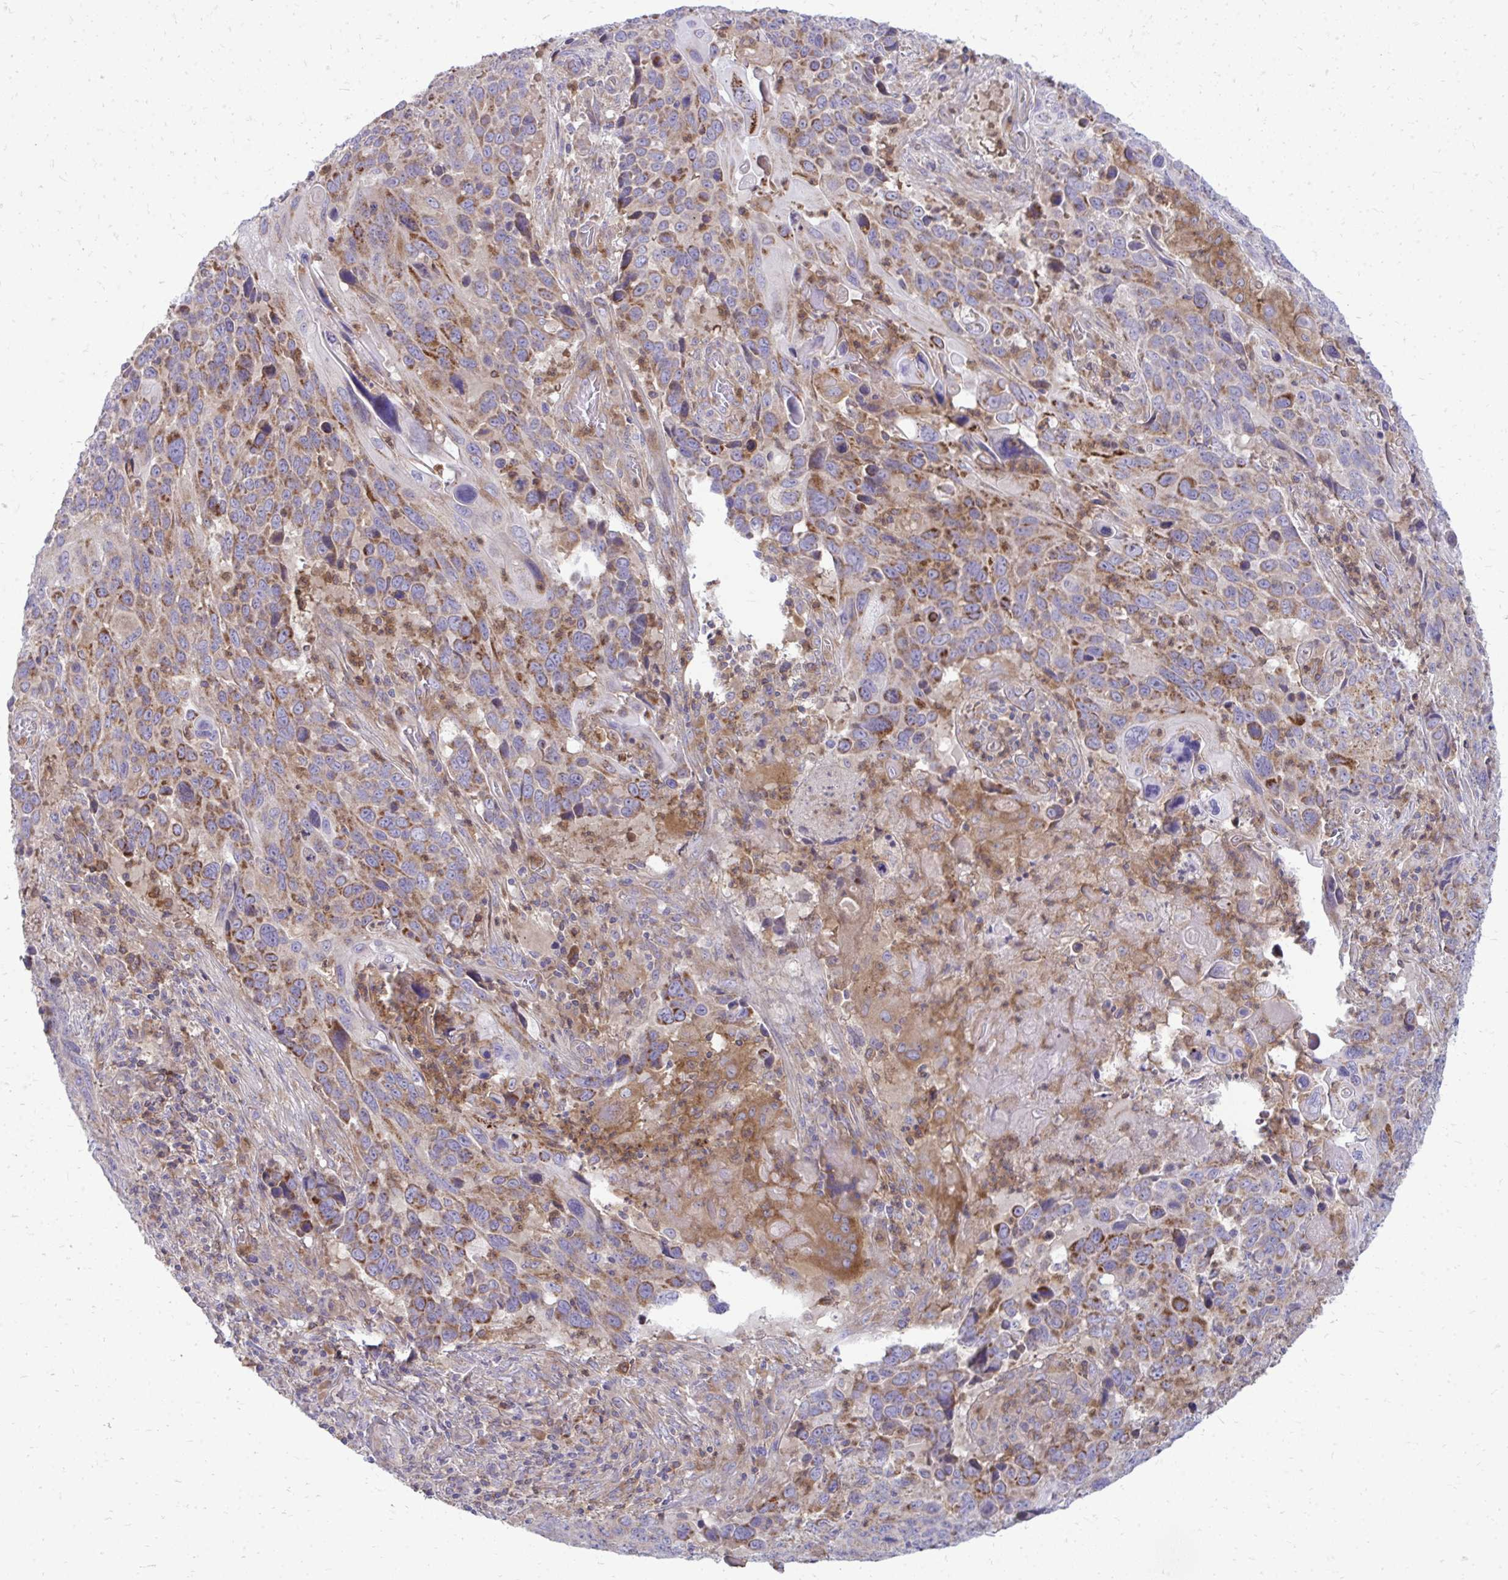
{"staining": {"intensity": "moderate", "quantity": "25%-75%", "location": "cytoplasmic/membranous"}, "tissue": "lung cancer", "cell_type": "Tumor cells", "image_type": "cancer", "snomed": [{"axis": "morphology", "description": "Squamous cell carcinoma, NOS"}, {"axis": "topography", "description": "Lung"}], "caption": "This histopathology image demonstrates immunohistochemistry staining of human squamous cell carcinoma (lung), with medium moderate cytoplasmic/membranous expression in about 25%-75% of tumor cells.", "gene": "ASAP1", "patient": {"sex": "male", "age": 68}}